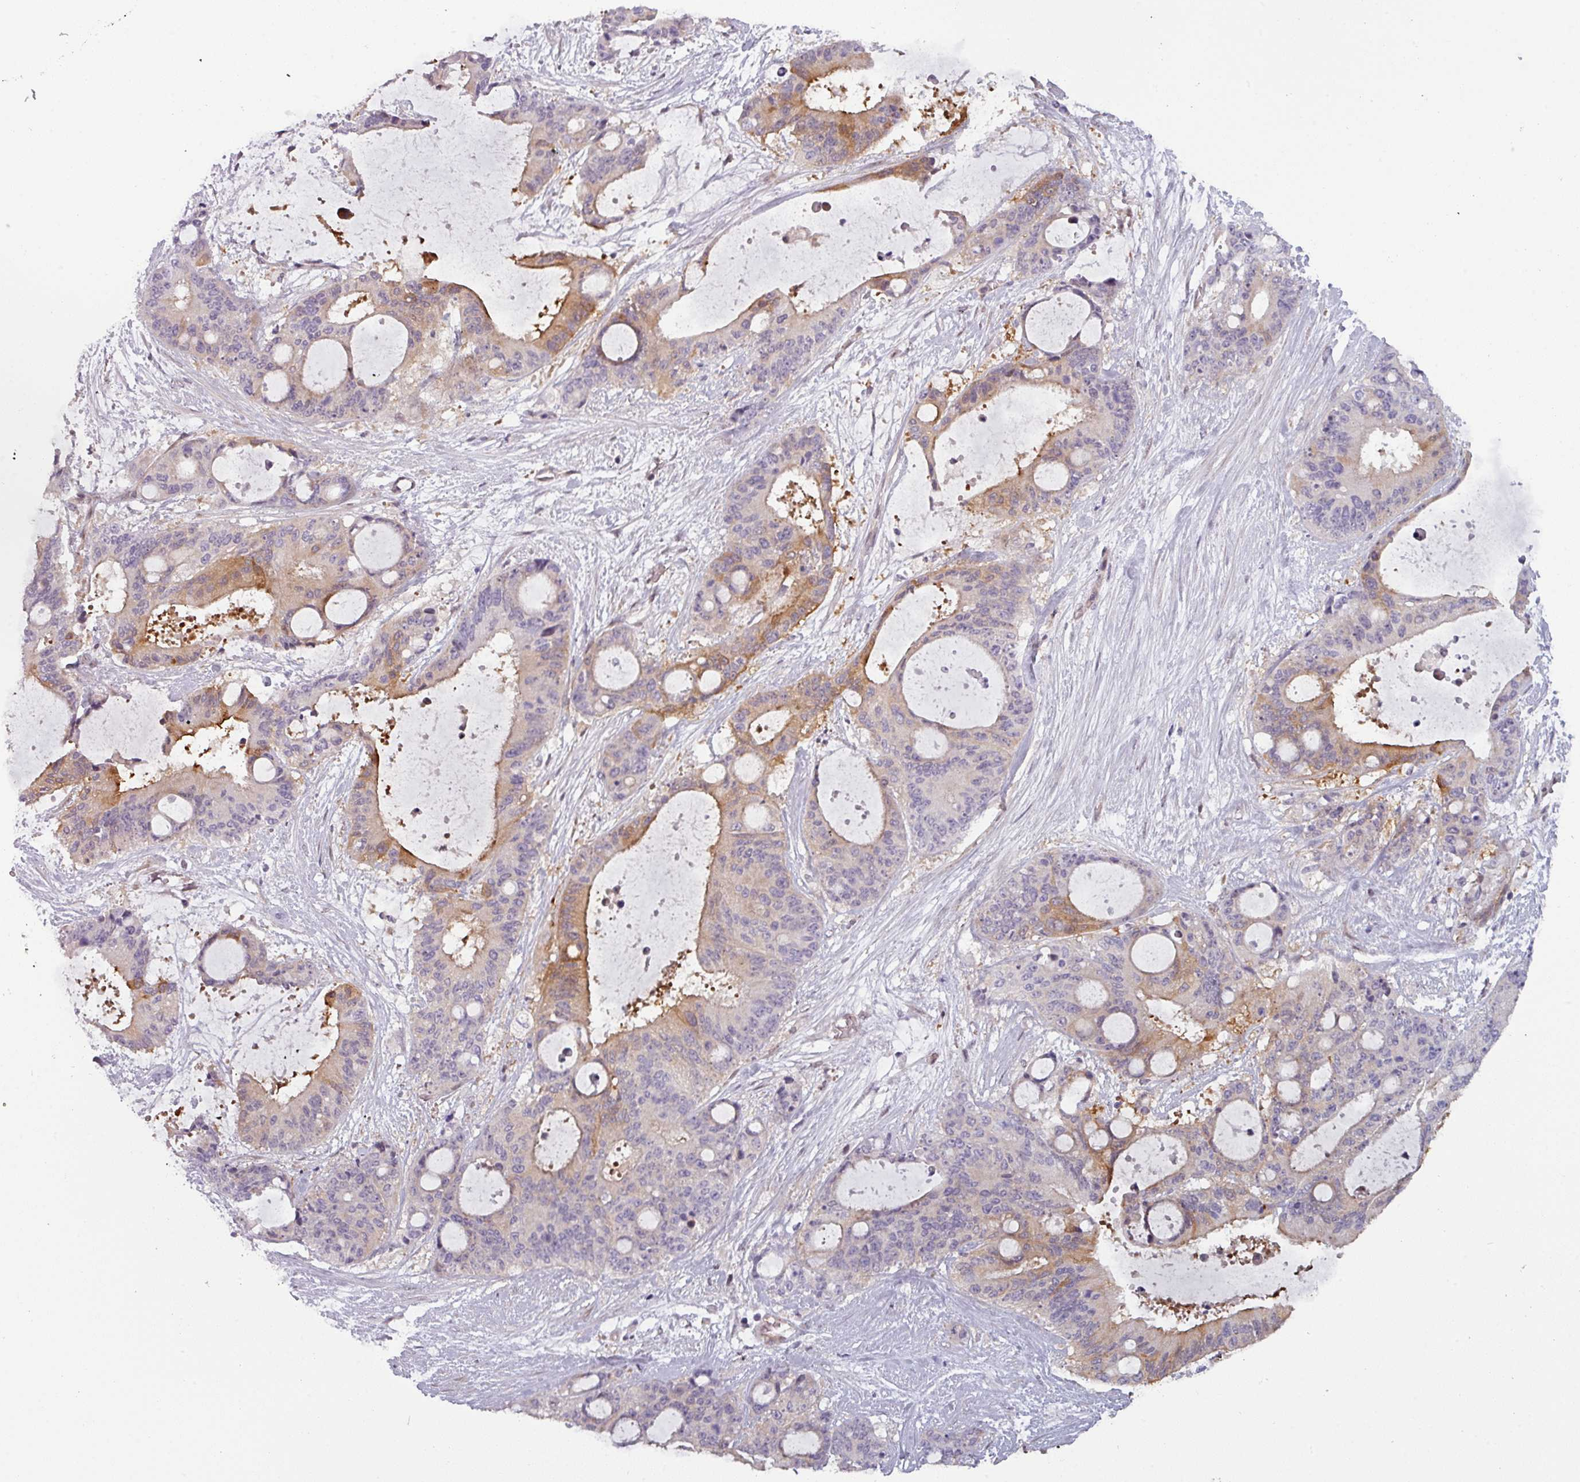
{"staining": {"intensity": "moderate", "quantity": "25%-75%", "location": "cytoplasmic/membranous"}, "tissue": "liver cancer", "cell_type": "Tumor cells", "image_type": "cancer", "snomed": [{"axis": "morphology", "description": "Normal tissue, NOS"}, {"axis": "morphology", "description": "Cholangiocarcinoma"}, {"axis": "topography", "description": "Liver"}, {"axis": "topography", "description": "Peripheral nerve tissue"}], "caption": "A medium amount of moderate cytoplasmic/membranous staining is seen in approximately 25%-75% of tumor cells in cholangiocarcinoma (liver) tissue.", "gene": "PRAMEF12", "patient": {"sex": "female", "age": 73}}